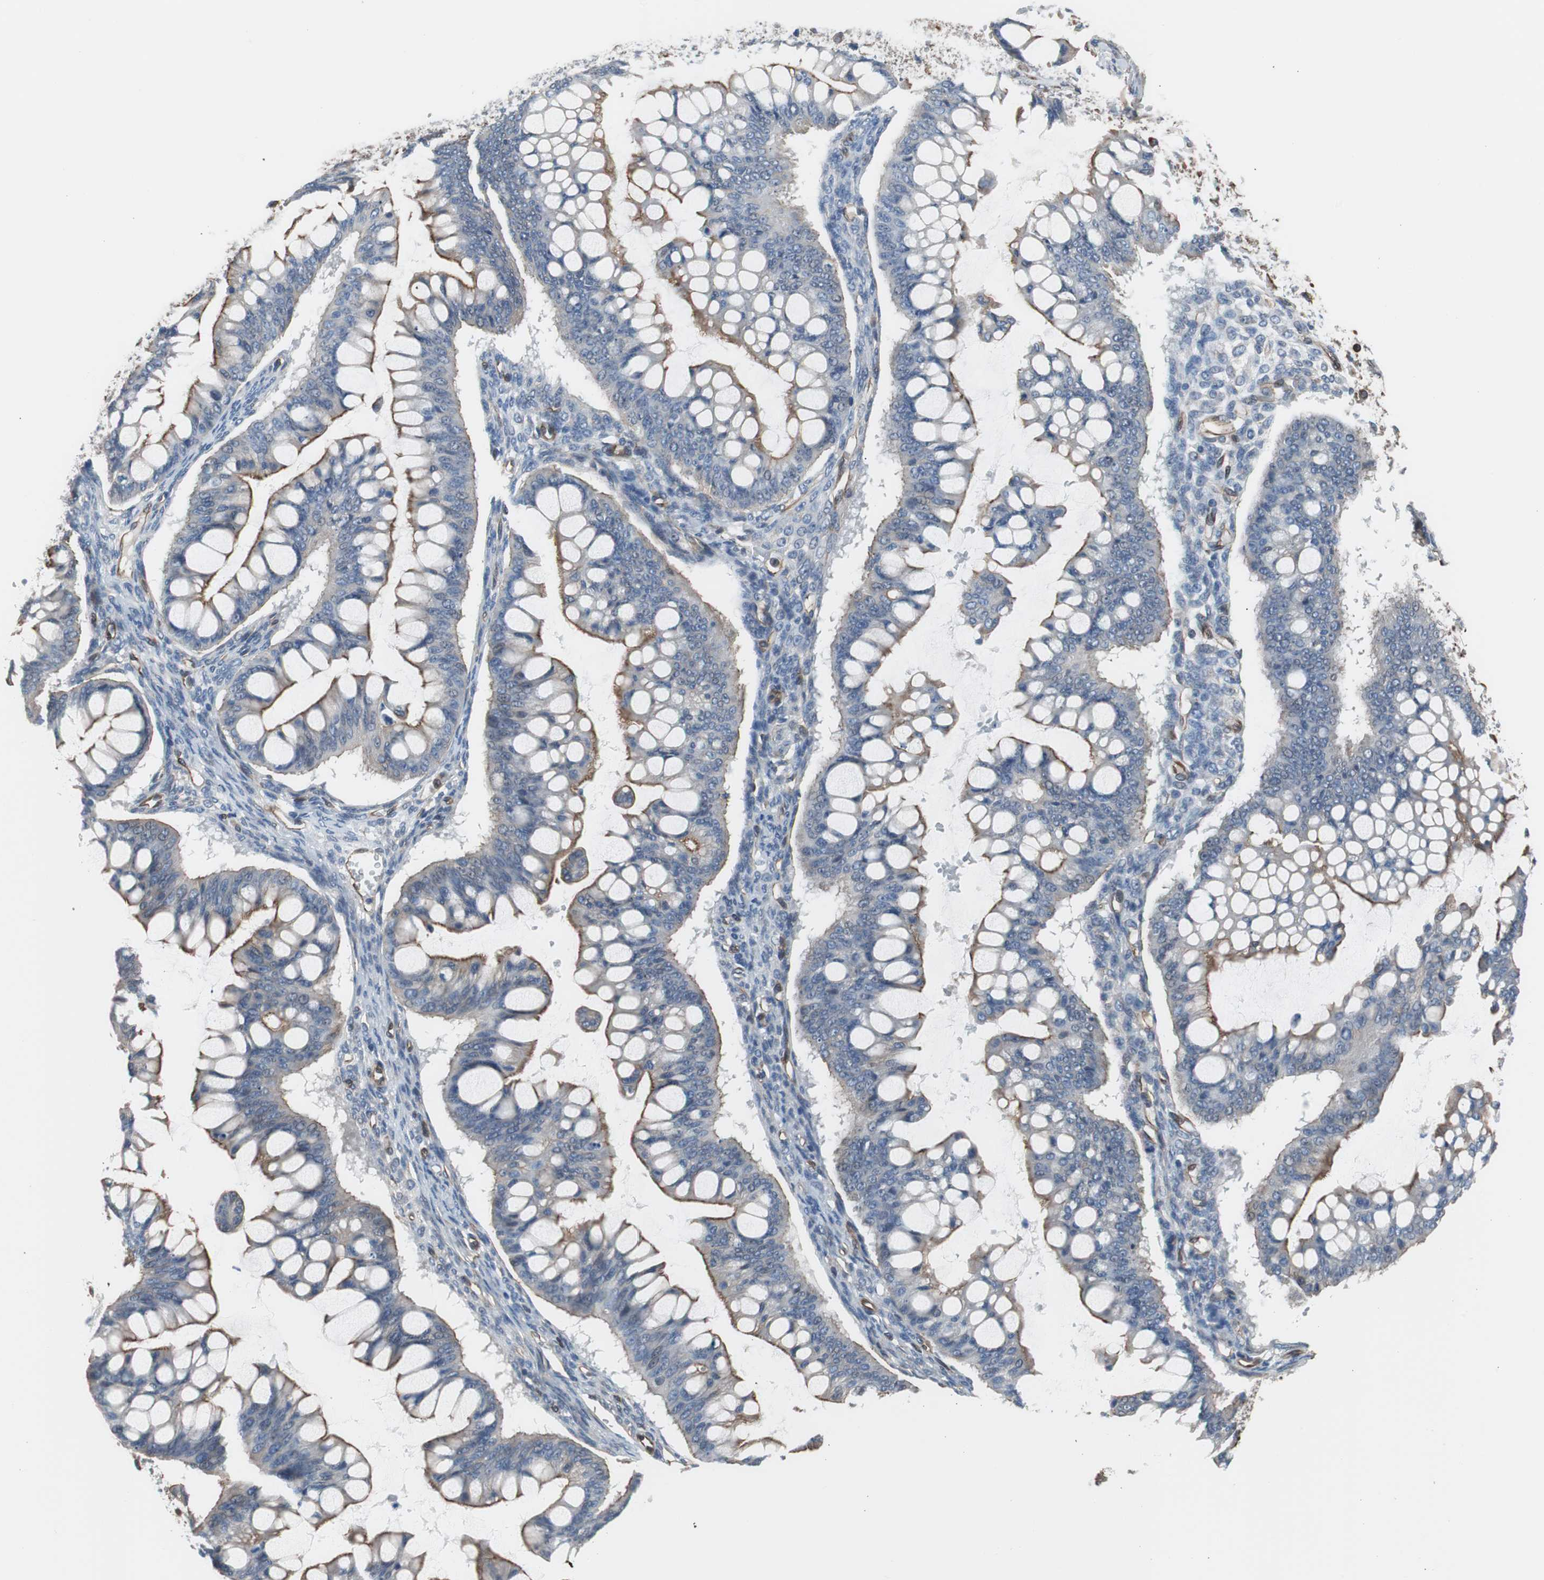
{"staining": {"intensity": "weak", "quantity": "<25%", "location": "cytoplasmic/membranous"}, "tissue": "ovarian cancer", "cell_type": "Tumor cells", "image_type": "cancer", "snomed": [{"axis": "morphology", "description": "Cystadenocarcinoma, mucinous, NOS"}, {"axis": "topography", "description": "Ovary"}], "caption": "A histopathology image of ovarian cancer stained for a protein displays no brown staining in tumor cells.", "gene": "KIF3B", "patient": {"sex": "female", "age": 73}}